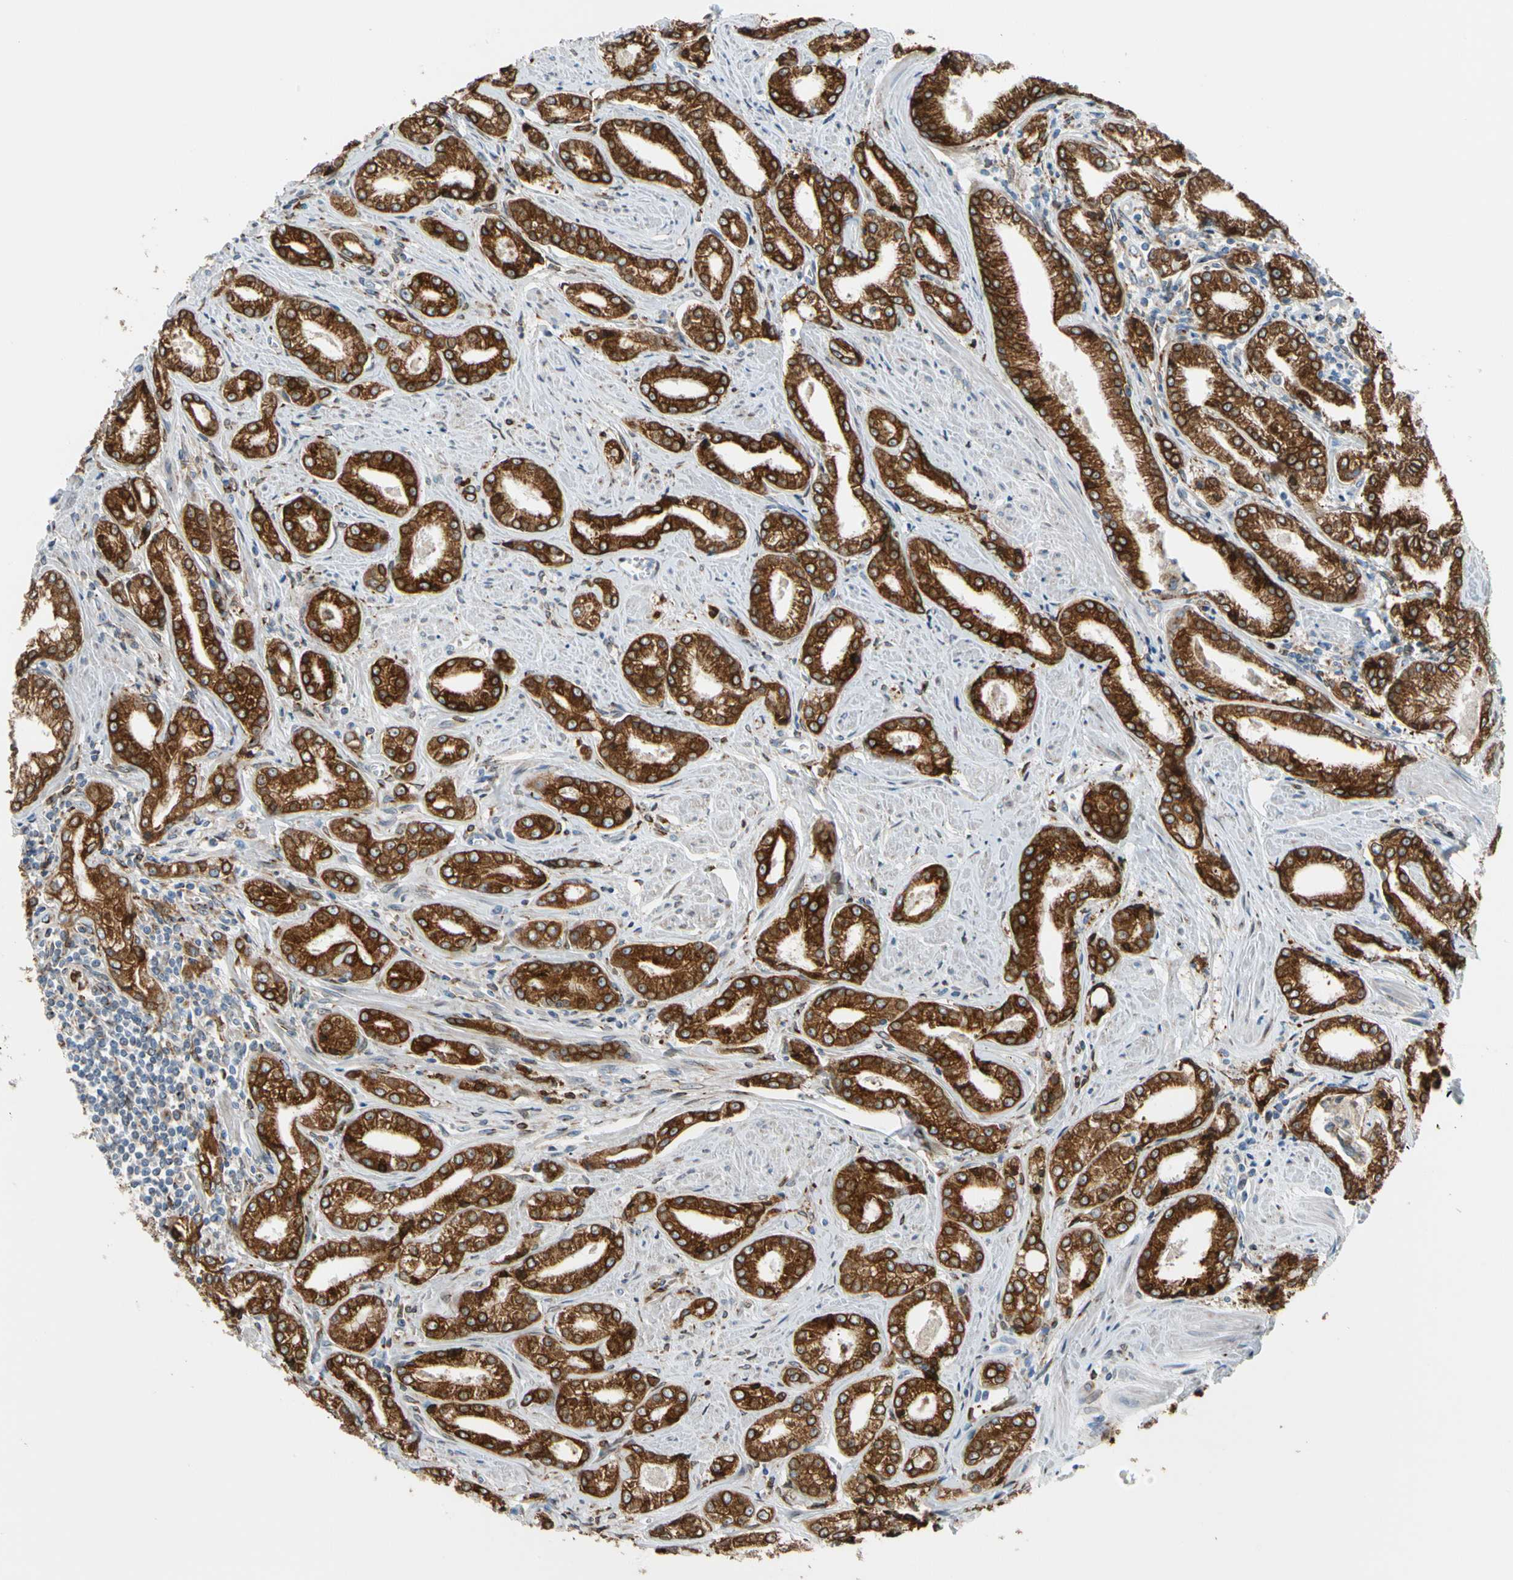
{"staining": {"intensity": "strong", "quantity": ">75%", "location": "cytoplasmic/membranous"}, "tissue": "prostate cancer", "cell_type": "Tumor cells", "image_type": "cancer", "snomed": [{"axis": "morphology", "description": "Adenocarcinoma, Low grade"}, {"axis": "topography", "description": "Prostate"}], "caption": "Immunohistochemical staining of prostate cancer shows strong cytoplasmic/membranous protein staining in about >75% of tumor cells.", "gene": "NUCB1", "patient": {"sex": "male", "age": 64}}